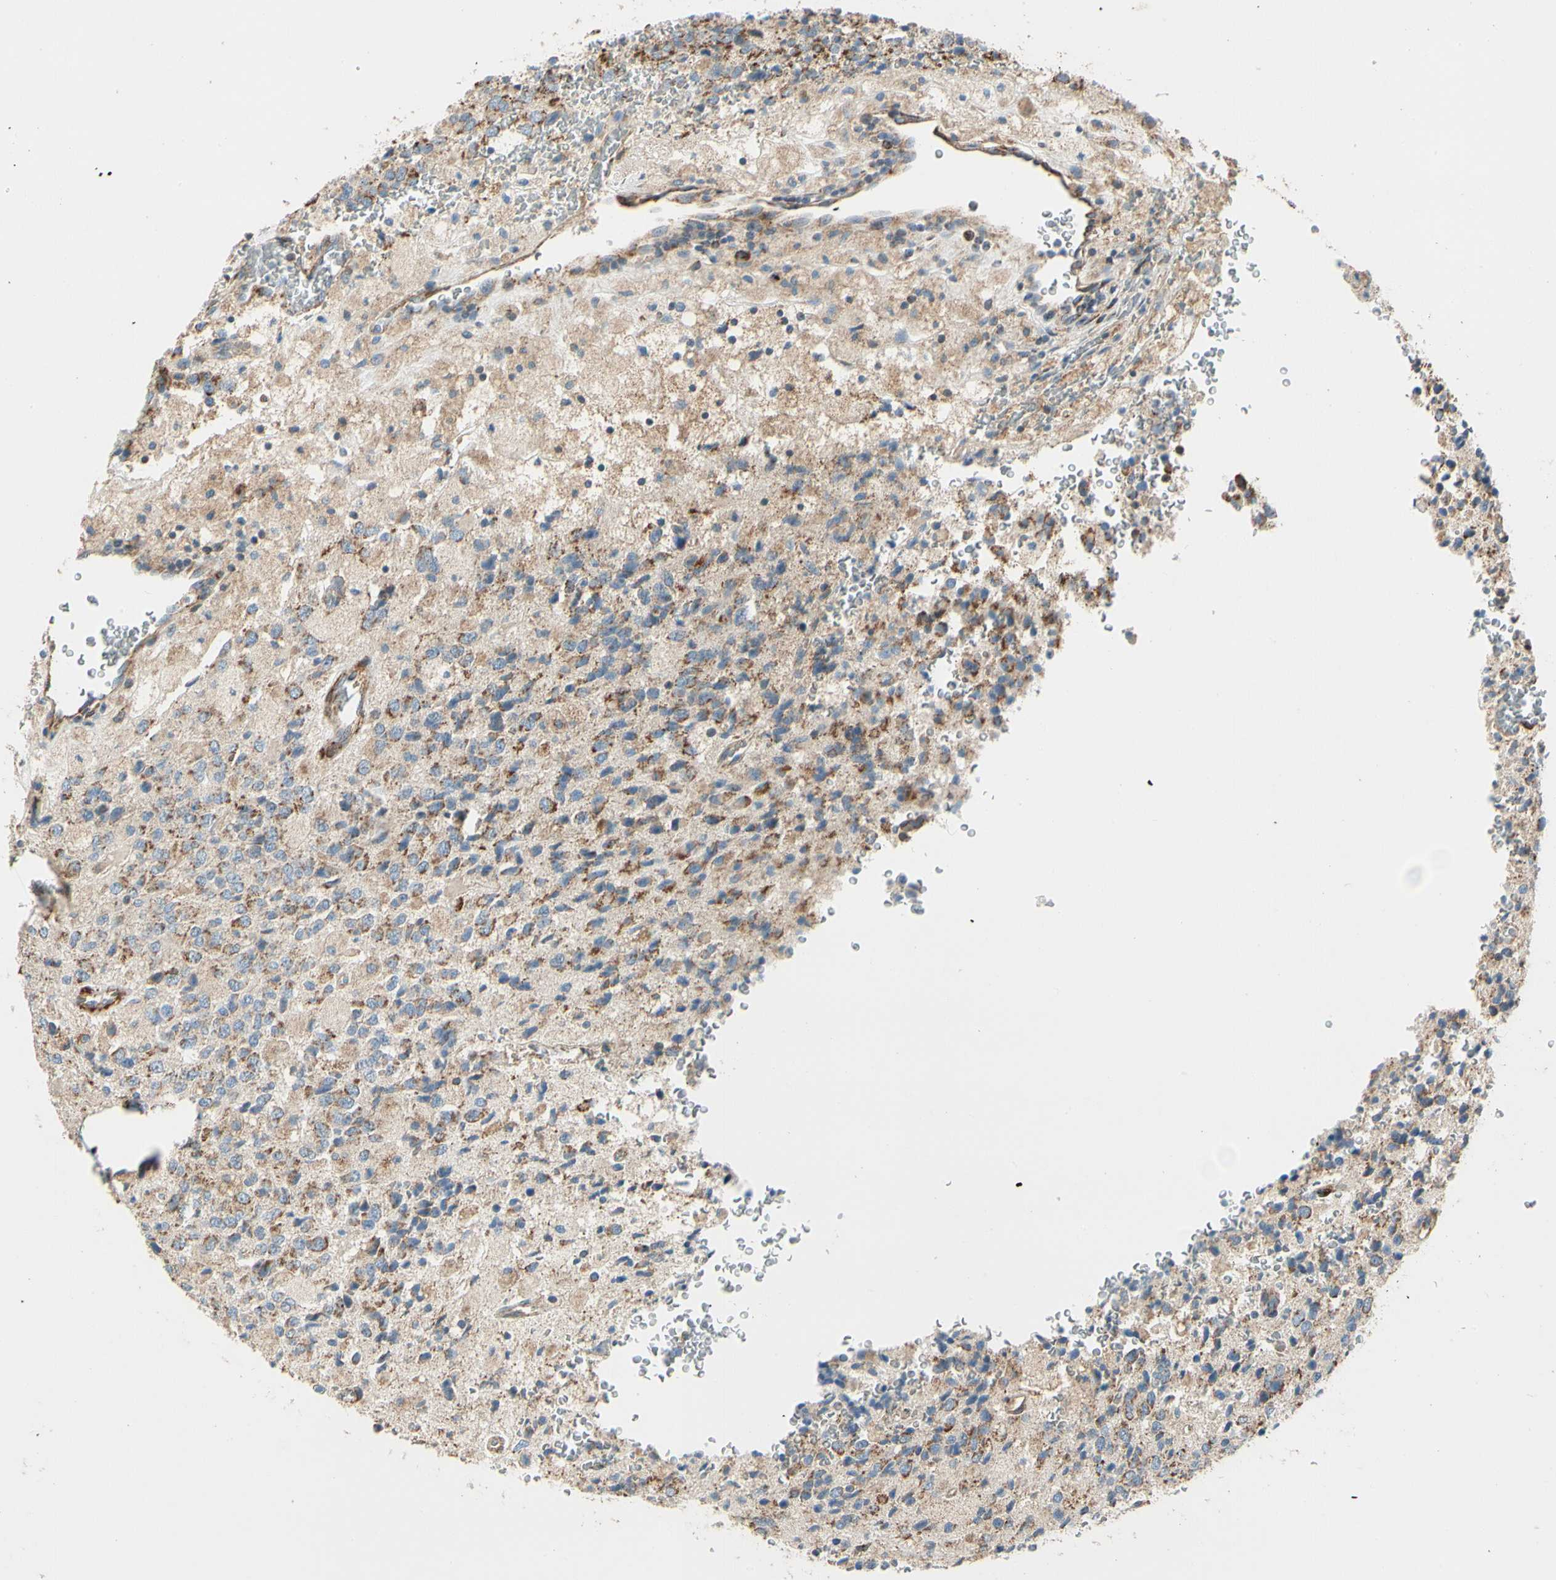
{"staining": {"intensity": "weak", "quantity": ">75%", "location": "cytoplasmic/membranous"}, "tissue": "glioma", "cell_type": "Tumor cells", "image_type": "cancer", "snomed": [{"axis": "morphology", "description": "Glioma, malignant, High grade"}, {"axis": "topography", "description": "pancreas cauda"}], "caption": "A high-resolution micrograph shows IHC staining of glioma, which displays weak cytoplasmic/membranous staining in approximately >75% of tumor cells. (brown staining indicates protein expression, while blue staining denotes nuclei).", "gene": "MRPL9", "patient": {"sex": "male", "age": 60}}